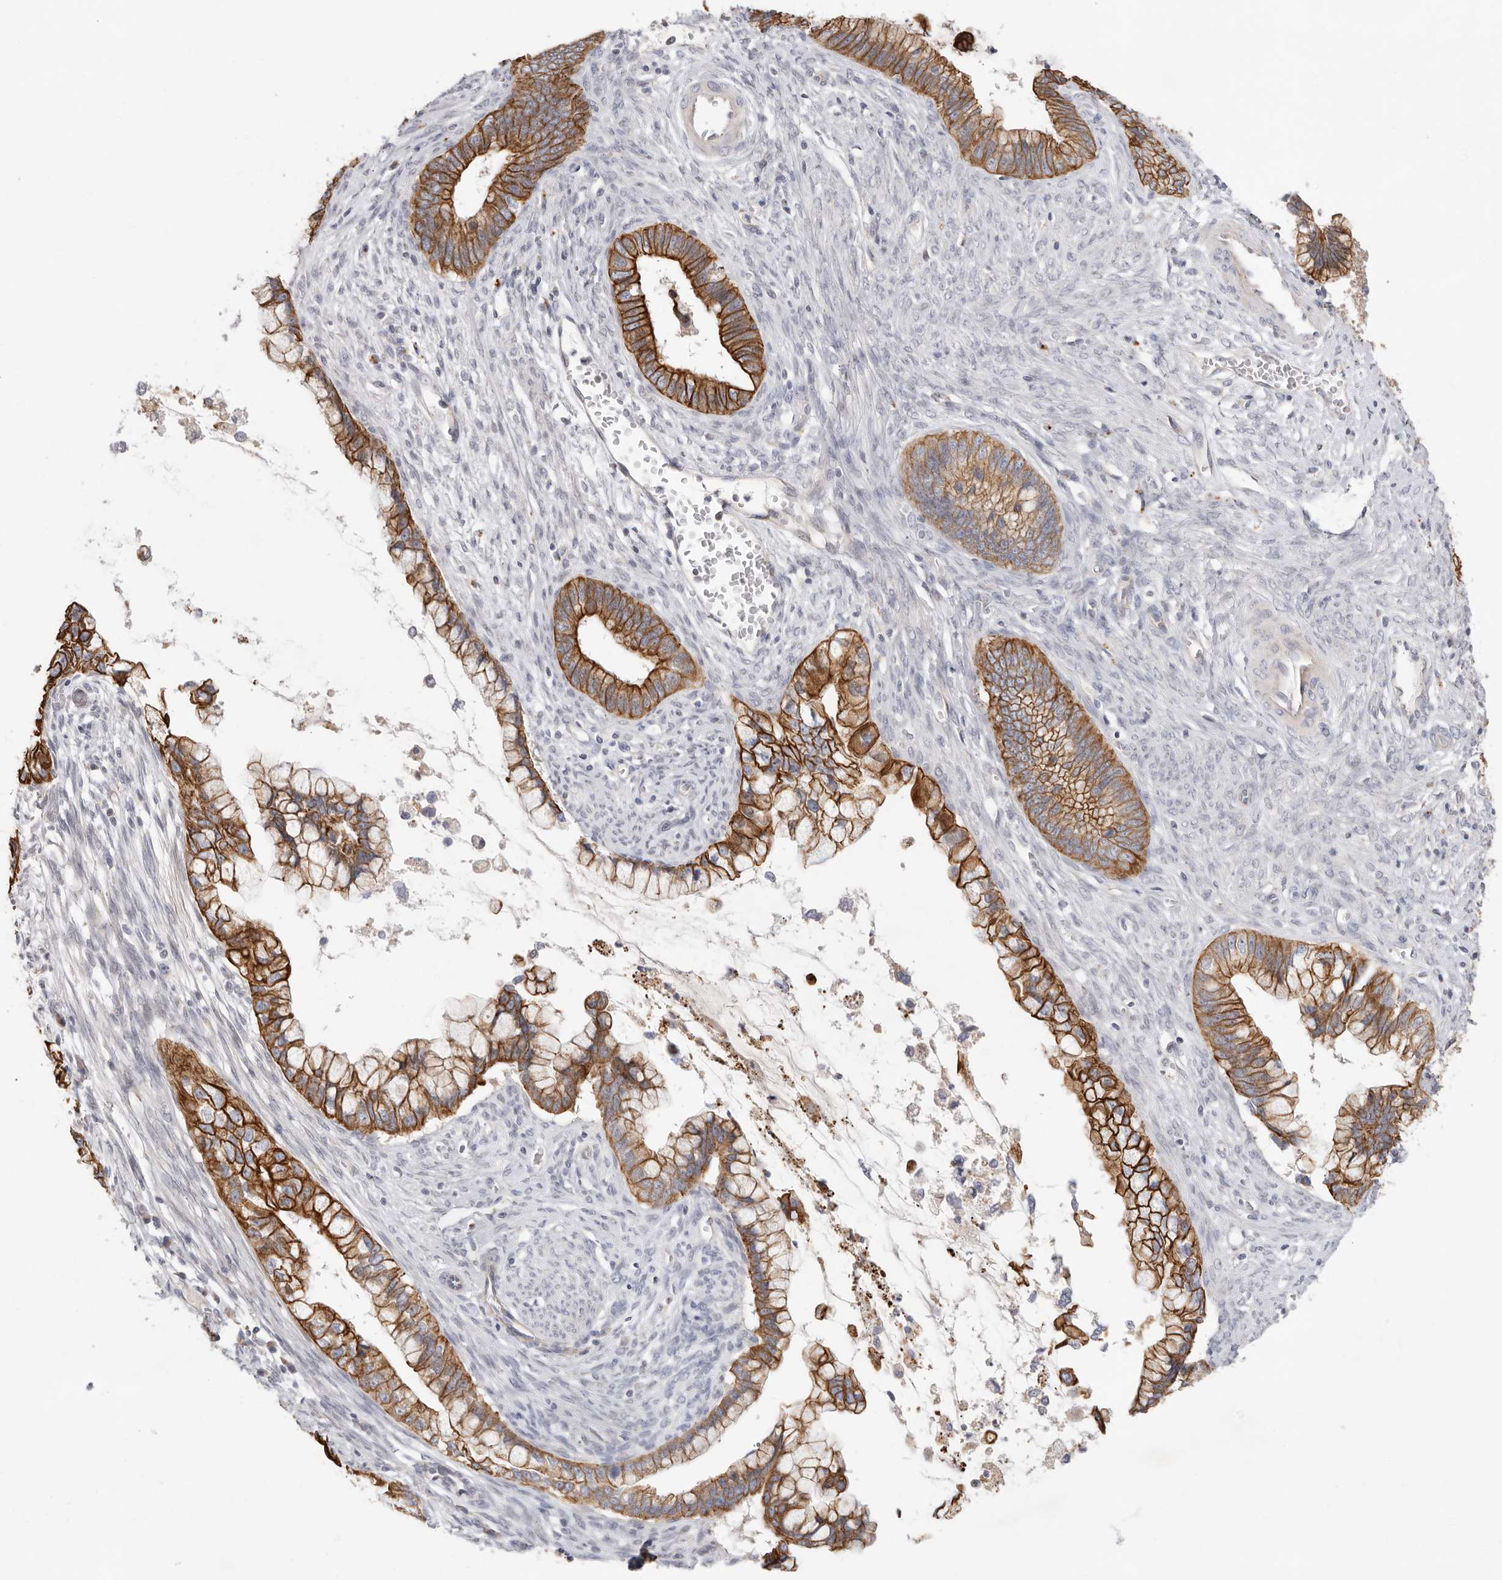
{"staining": {"intensity": "strong", "quantity": ">75%", "location": "cytoplasmic/membranous"}, "tissue": "cervical cancer", "cell_type": "Tumor cells", "image_type": "cancer", "snomed": [{"axis": "morphology", "description": "Adenocarcinoma, NOS"}, {"axis": "topography", "description": "Cervix"}], "caption": "High-magnification brightfield microscopy of cervical cancer stained with DAB (3,3'-diaminobenzidine) (brown) and counterstained with hematoxylin (blue). tumor cells exhibit strong cytoplasmic/membranous expression is seen in about>75% of cells. The protein is shown in brown color, while the nuclei are stained blue.", "gene": "USH1C", "patient": {"sex": "female", "age": 44}}